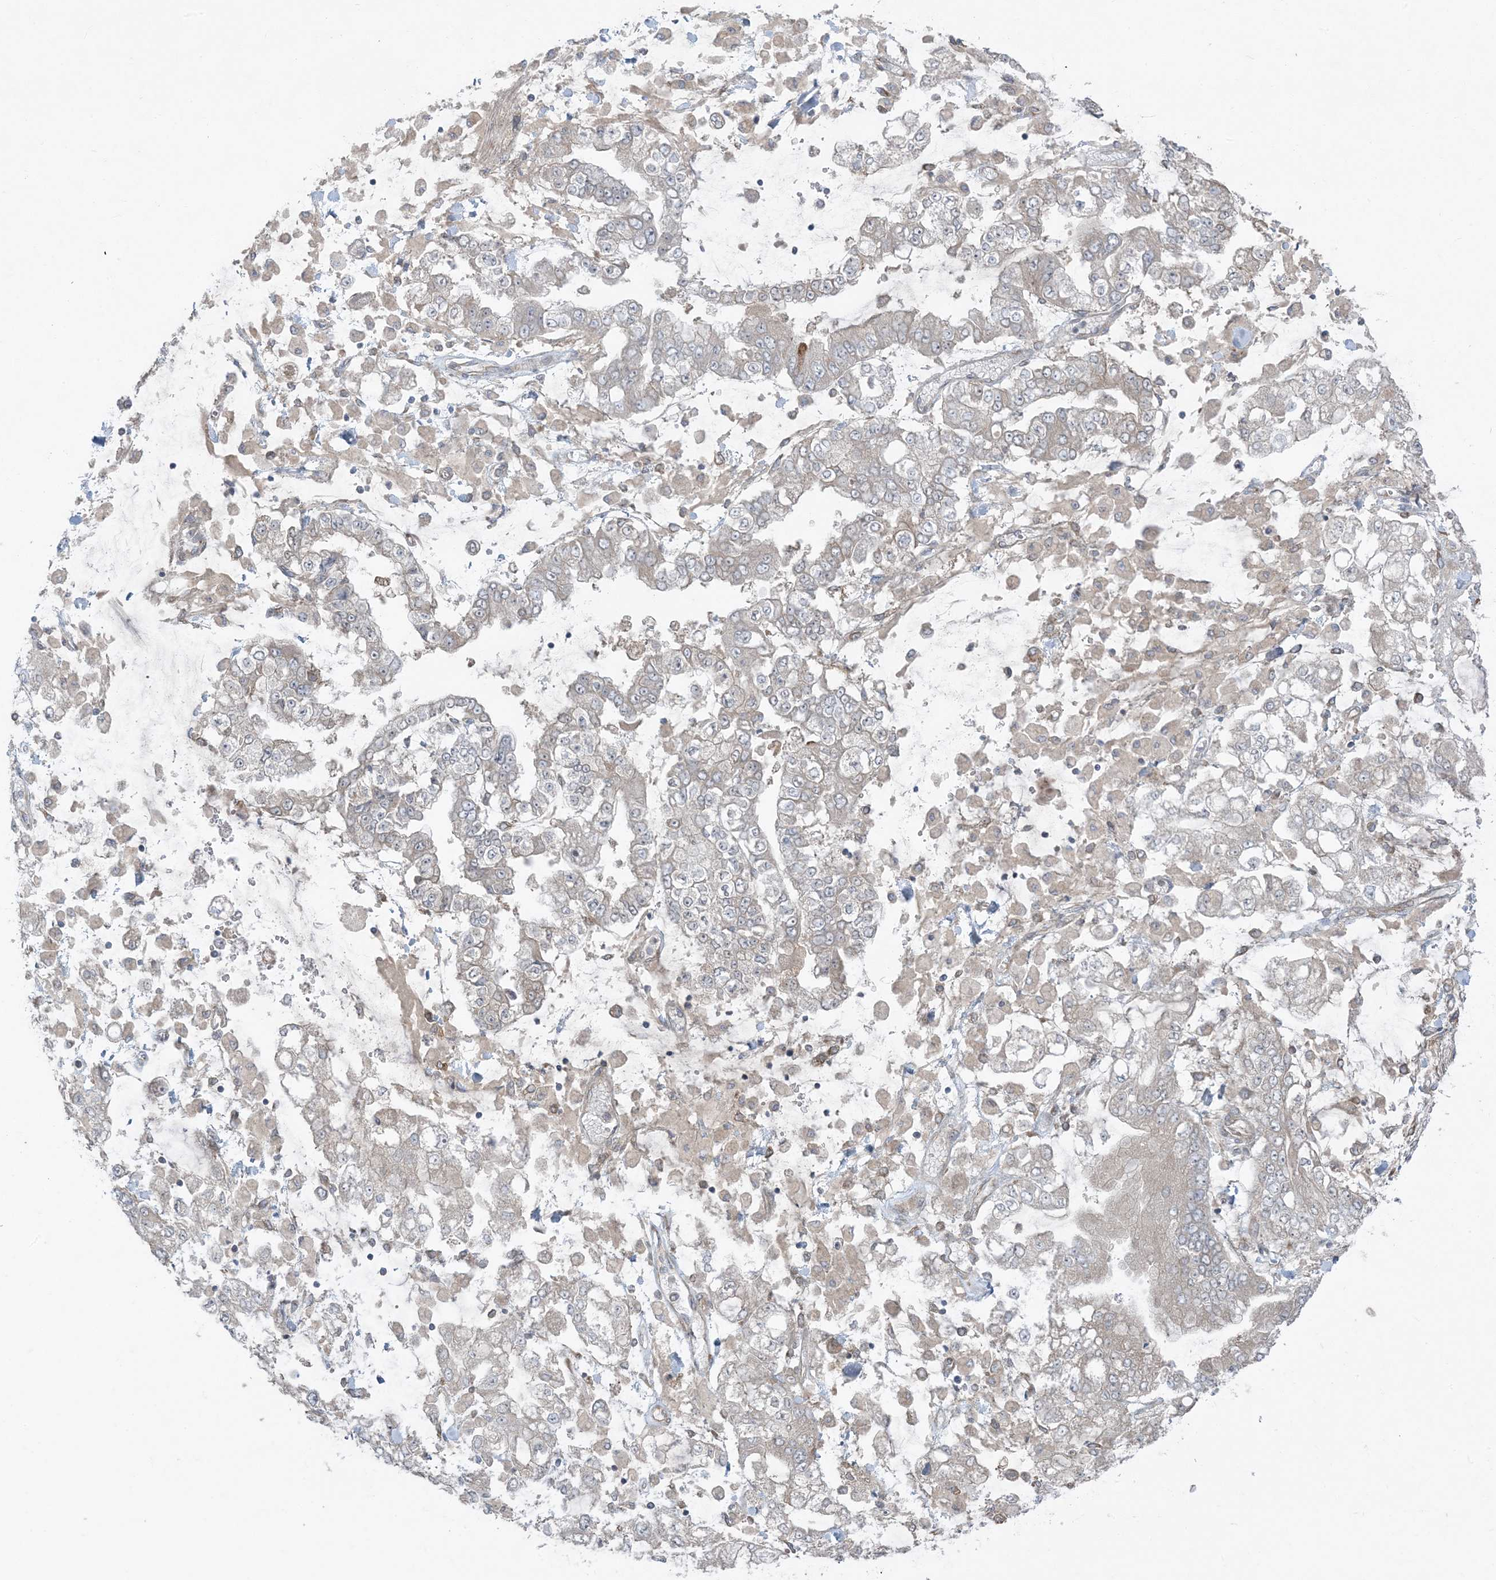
{"staining": {"intensity": "negative", "quantity": "none", "location": "none"}, "tissue": "stomach cancer", "cell_type": "Tumor cells", "image_type": "cancer", "snomed": [{"axis": "morphology", "description": "Normal tissue, NOS"}, {"axis": "morphology", "description": "Adenocarcinoma, NOS"}, {"axis": "topography", "description": "Stomach, upper"}, {"axis": "topography", "description": "Stomach"}], "caption": "Stomach adenocarcinoma stained for a protein using immunohistochemistry shows no staining tumor cells.", "gene": "ZNF263", "patient": {"sex": "male", "age": 76}}